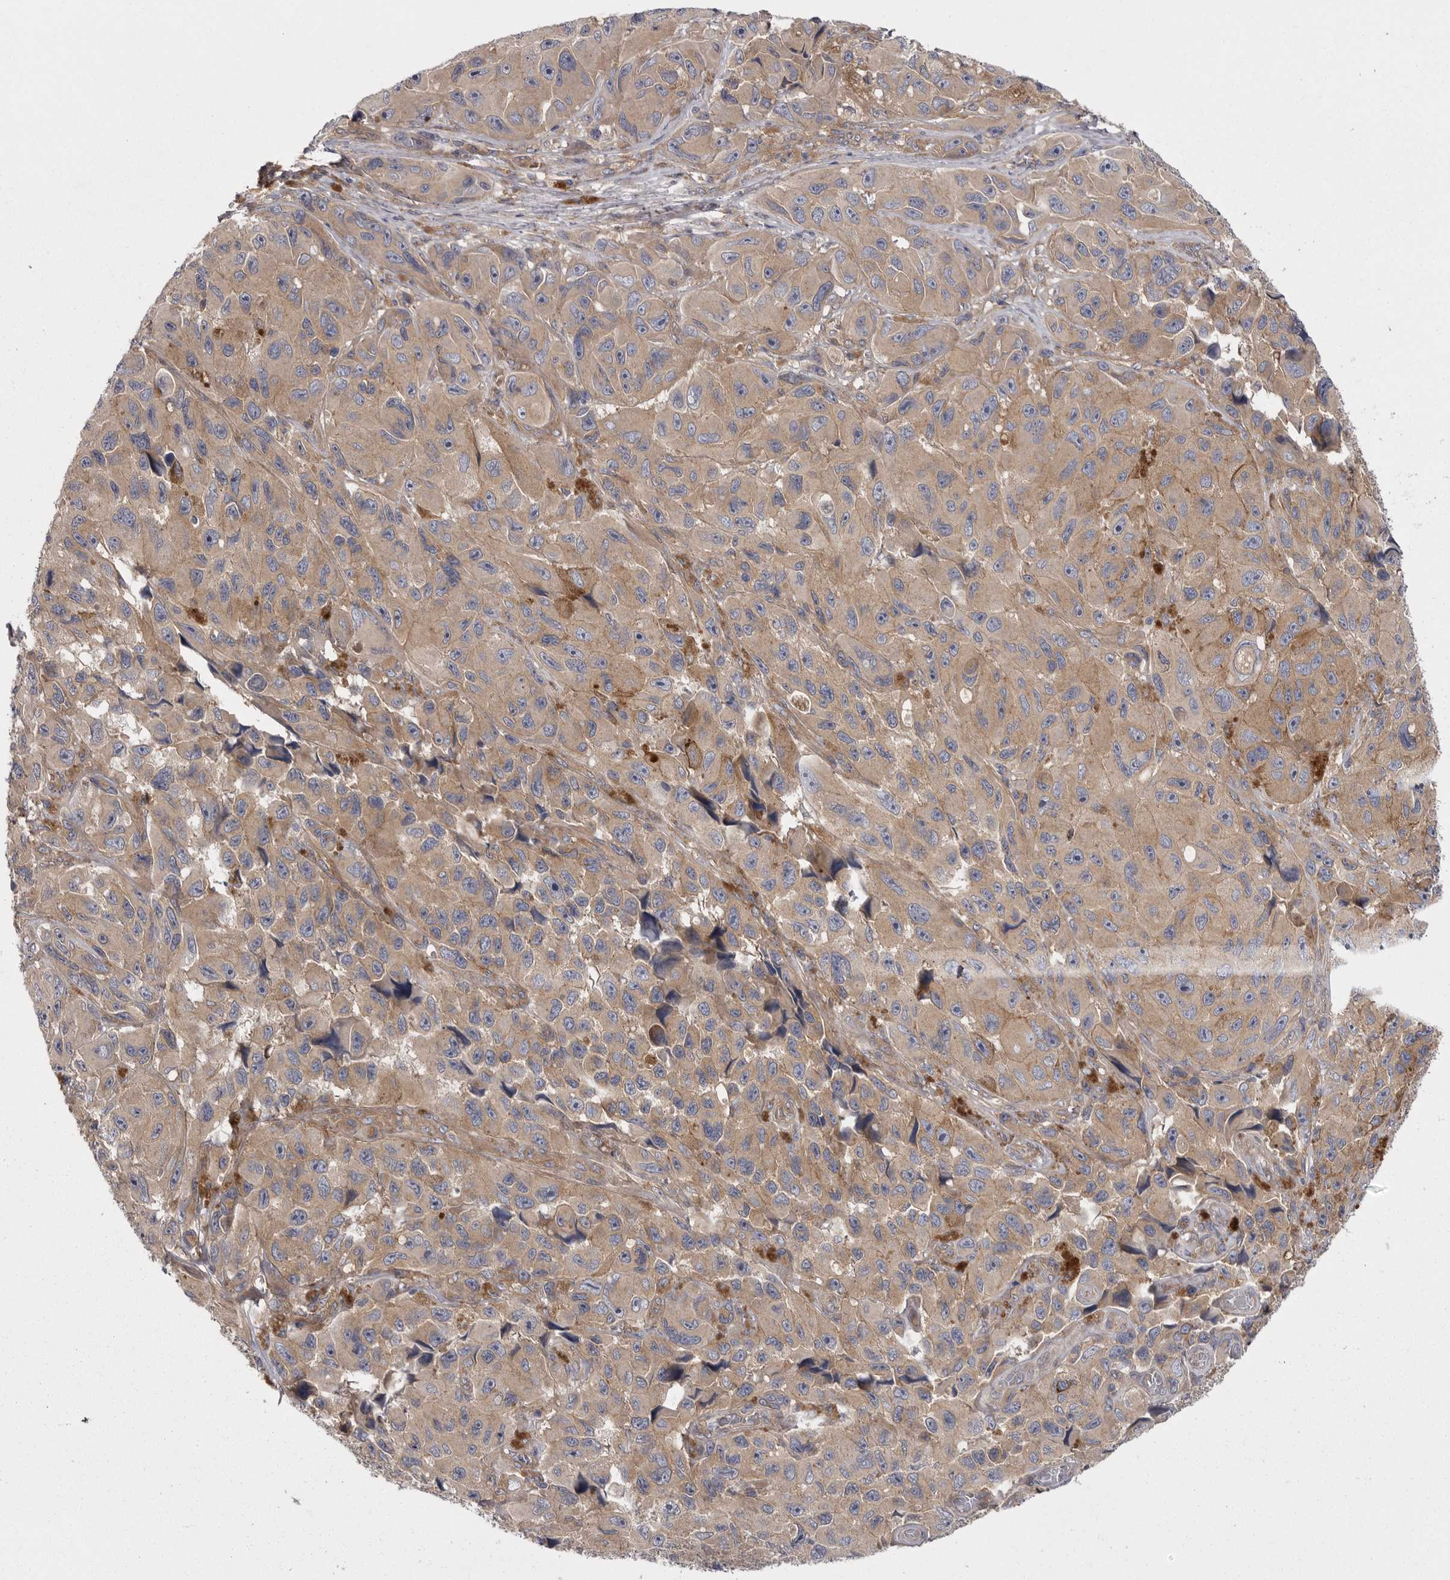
{"staining": {"intensity": "moderate", "quantity": ">75%", "location": "cytoplasmic/membranous"}, "tissue": "melanoma", "cell_type": "Tumor cells", "image_type": "cancer", "snomed": [{"axis": "morphology", "description": "Malignant melanoma, NOS"}, {"axis": "topography", "description": "Skin"}], "caption": "A photomicrograph of melanoma stained for a protein reveals moderate cytoplasmic/membranous brown staining in tumor cells. (DAB (3,3'-diaminobenzidine) IHC with brightfield microscopy, high magnification).", "gene": "OSBPL9", "patient": {"sex": "female", "age": 73}}